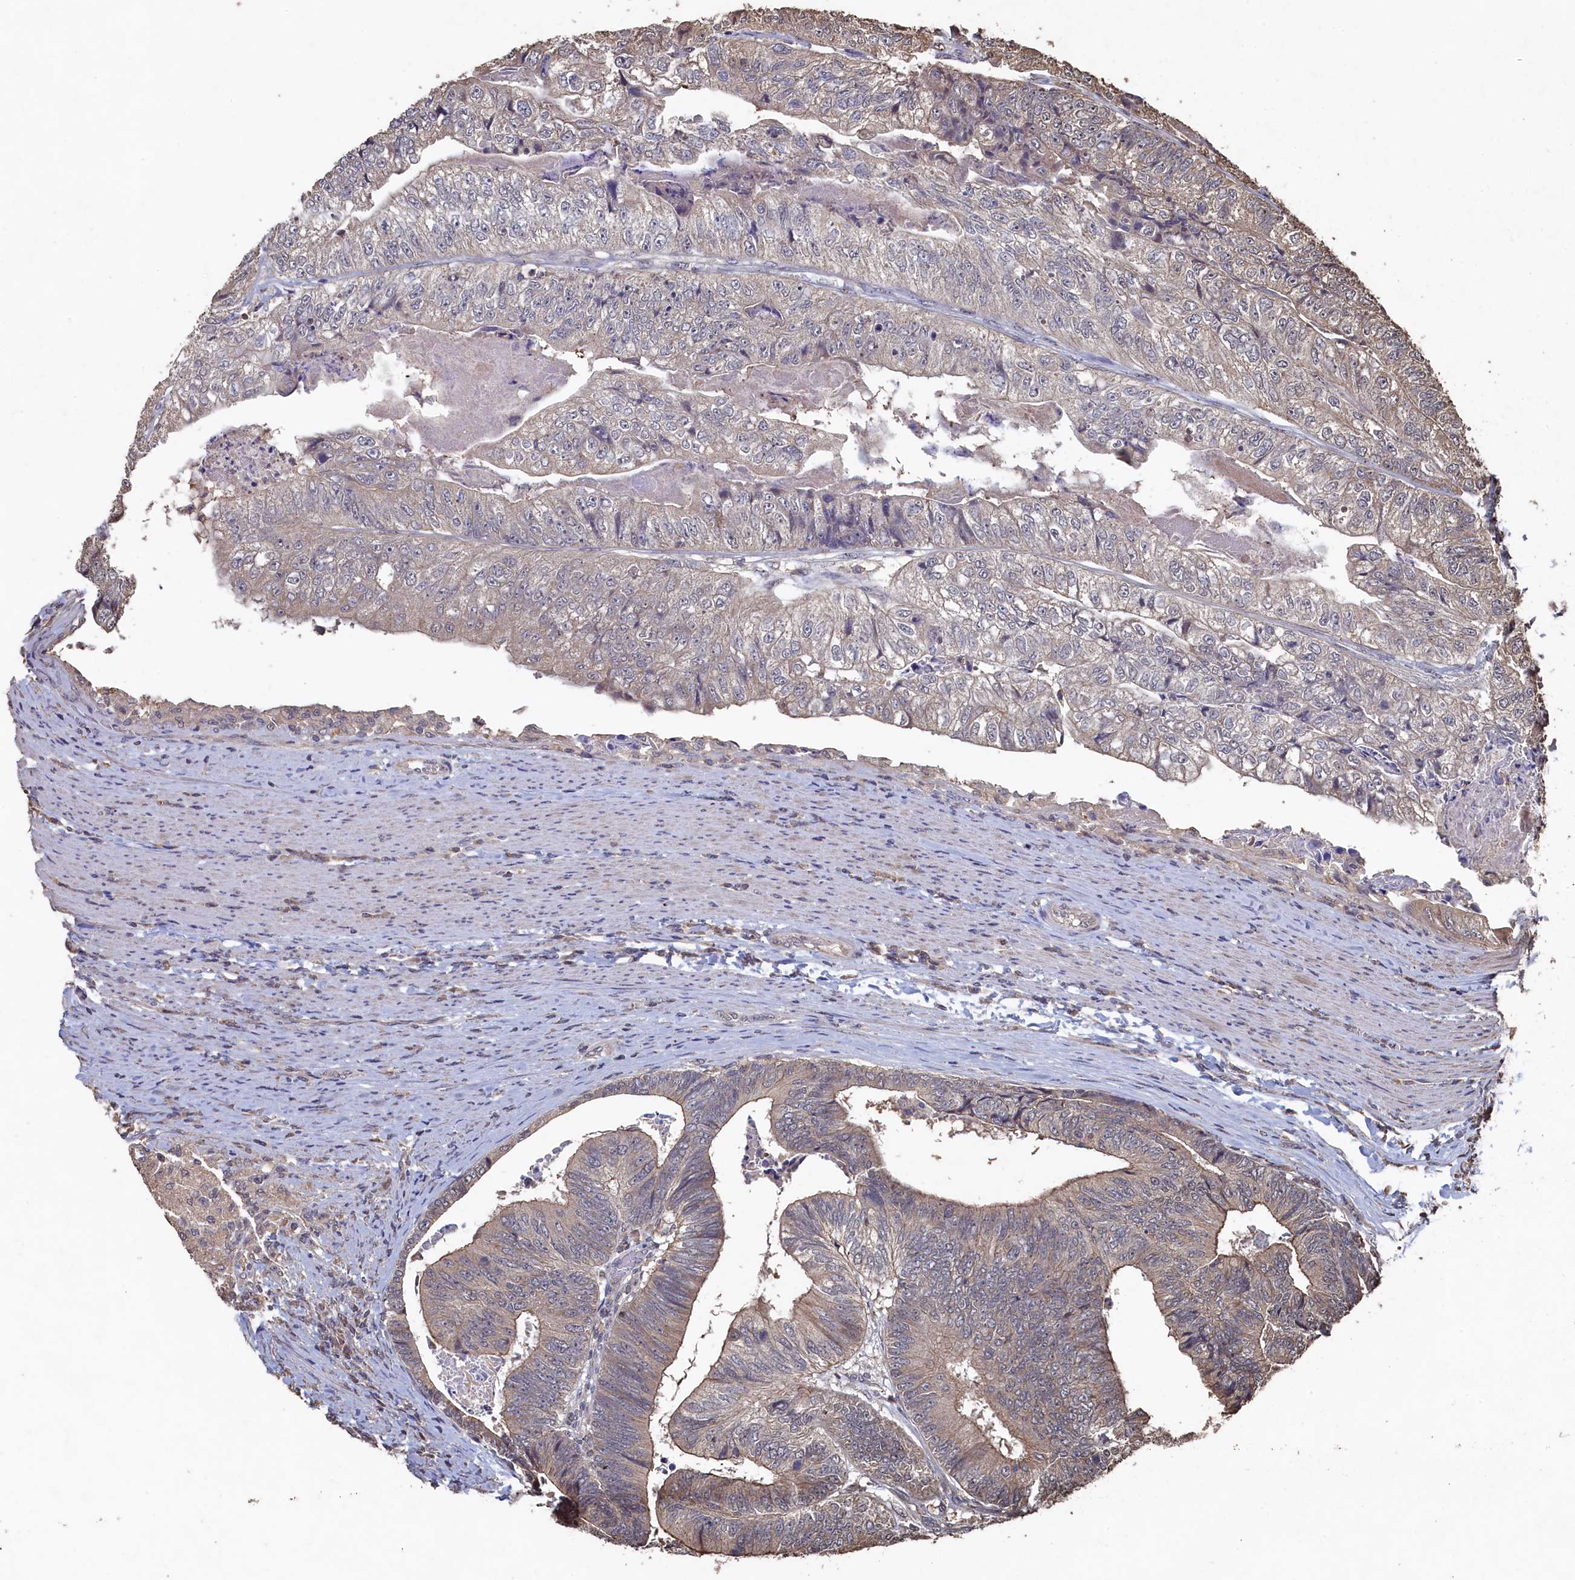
{"staining": {"intensity": "weak", "quantity": "<25%", "location": "cytoplasmic/membranous"}, "tissue": "colorectal cancer", "cell_type": "Tumor cells", "image_type": "cancer", "snomed": [{"axis": "morphology", "description": "Adenocarcinoma, NOS"}, {"axis": "topography", "description": "Colon"}], "caption": "High magnification brightfield microscopy of adenocarcinoma (colorectal) stained with DAB (brown) and counterstained with hematoxylin (blue): tumor cells show no significant staining. (DAB (3,3'-diaminobenzidine) immunohistochemistry (IHC) visualized using brightfield microscopy, high magnification).", "gene": "PIGN", "patient": {"sex": "female", "age": 67}}